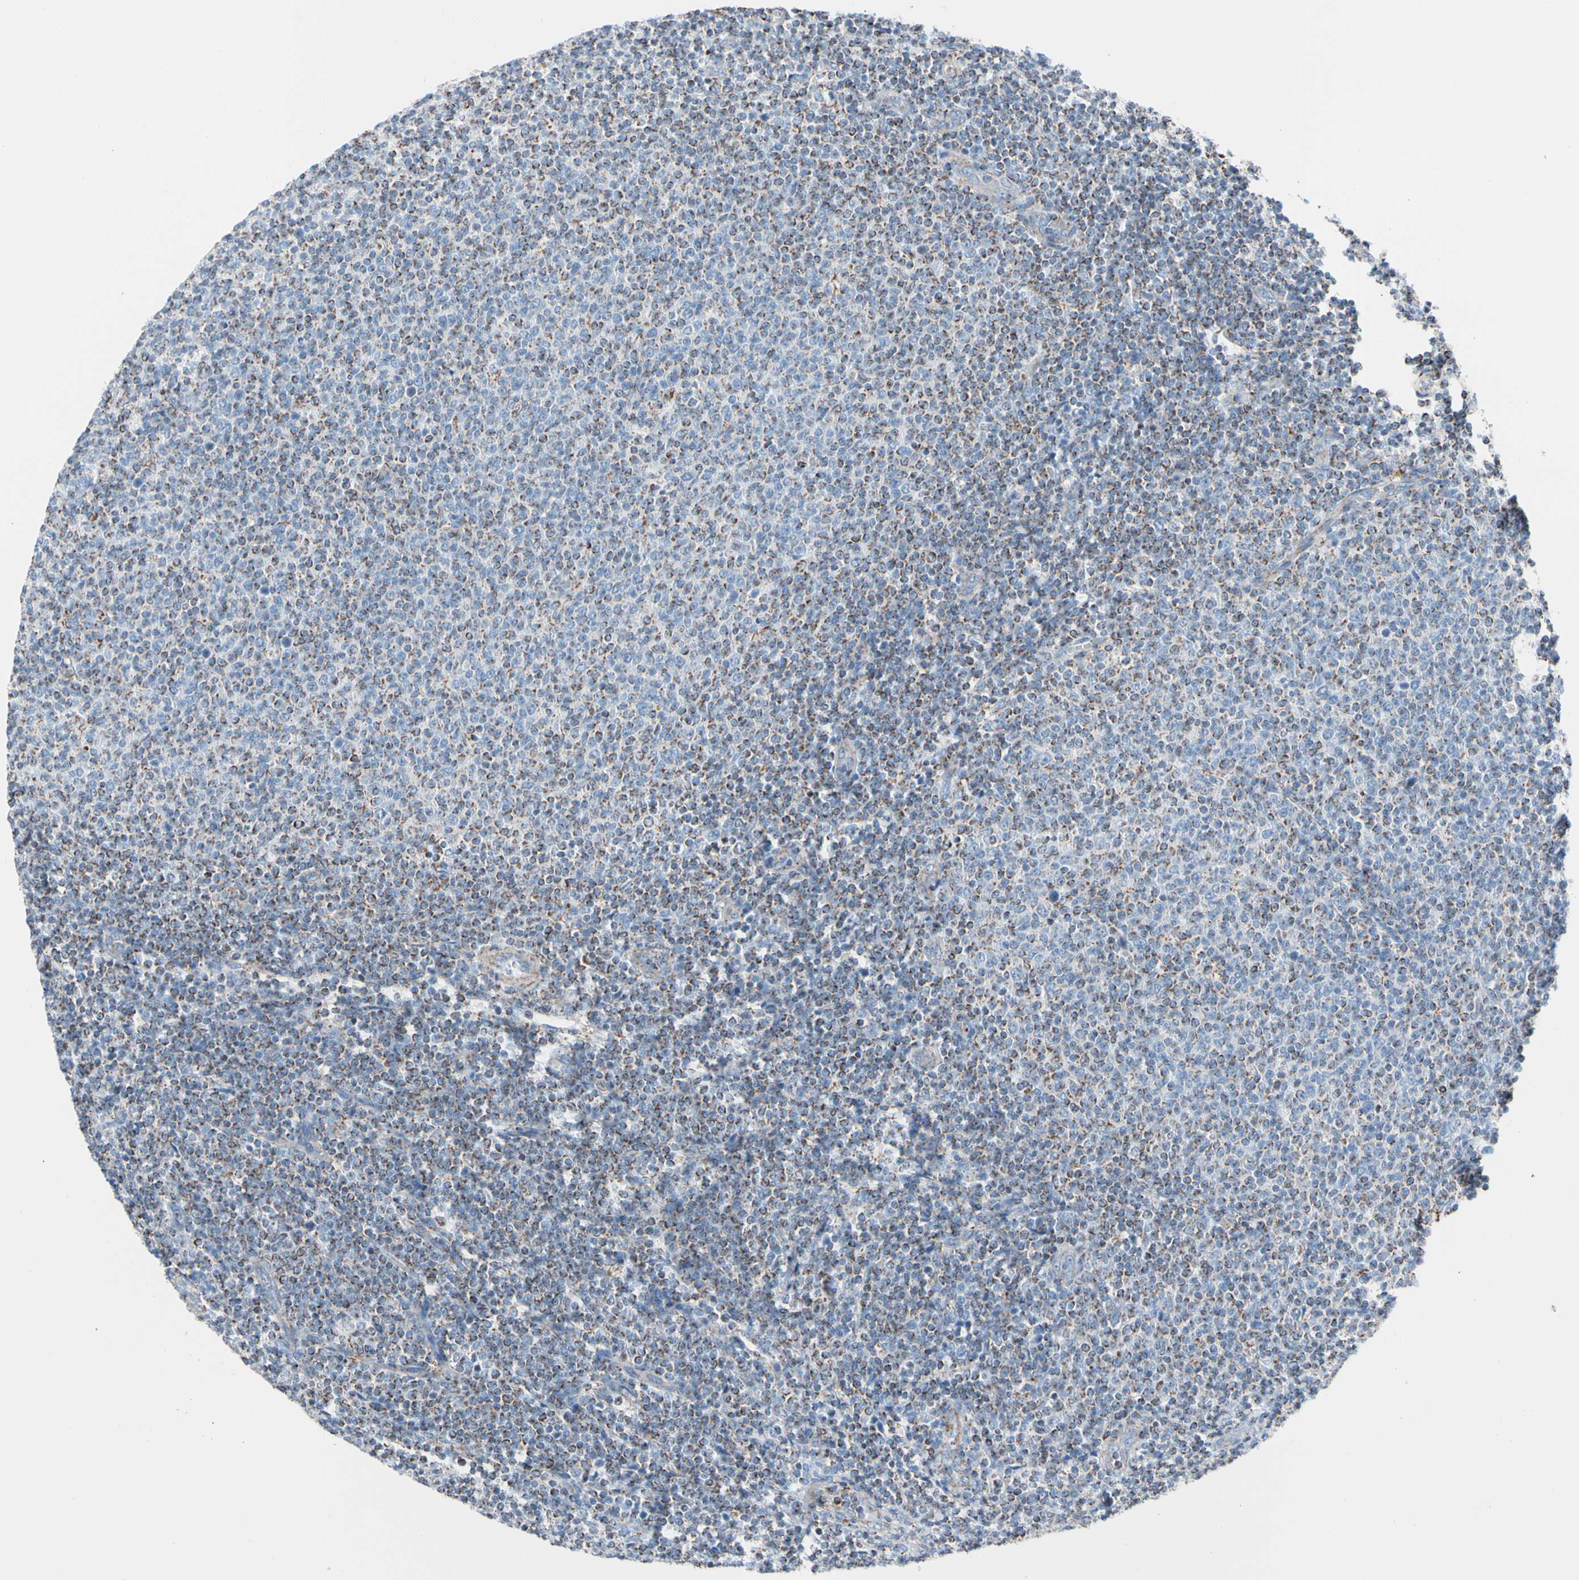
{"staining": {"intensity": "strong", "quantity": ">75%", "location": "cytoplasmic/membranous"}, "tissue": "lymphoma", "cell_type": "Tumor cells", "image_type": "cancer", "snomed": [{"axis": "morphology", "description": "Malignant lymphoma, non-Hodgkin's type, Low grade"}, {"axis": "topography", "description": "Lymph node"}], "caption": "Approximately >75% of tumor cells in human lymphoma show strong cytoplasmic/membranous protein expression as visualized by brown immunohistochemical staining.", "gene": "HK1", "patient": {"sex": "male", "age": 66}}